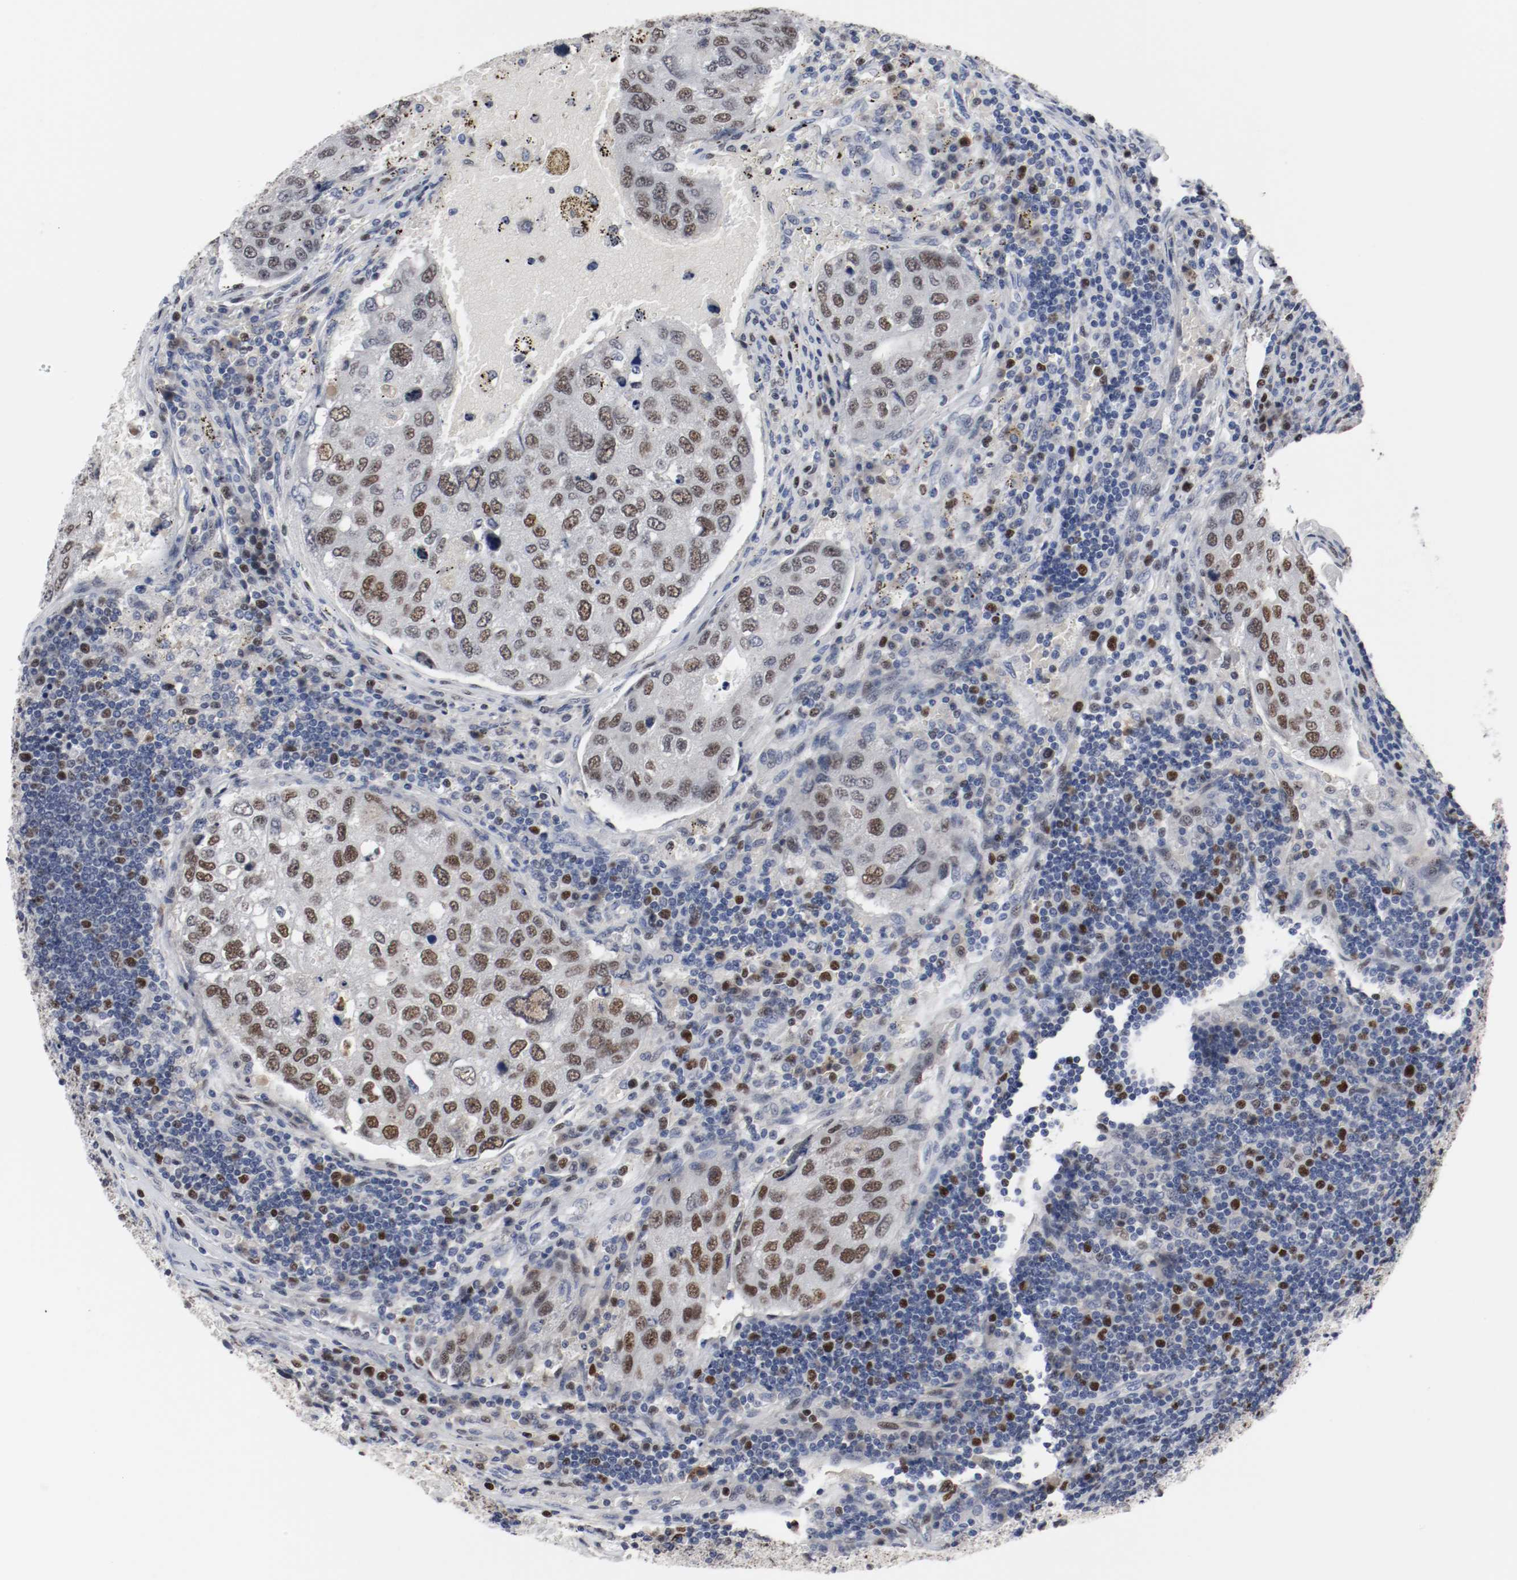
{"staining": {"intensity": "strong", "quantity": "25%-75%", "location": "nuclear"}, "tissue": "urothelial cancer", "cell_type": "Tumor cells", "image_type": "cancer", "snomed": [{"axis": "morphology", "description": "Urothelial carcinoma, High grade"}, {"axis": "topography", "description": "Lymph node"}, {"axis": "topography", "description": "Urinary bladder"}], "caption": "This micrograph demonstrates immunohistochemistry staining of human high-grade urothelial carcinoma, with high strong nuclear expression in about 25%-75% of tumor cells.", "gene": "MCM6", "patient": {"sex": "male", "age": 51}}